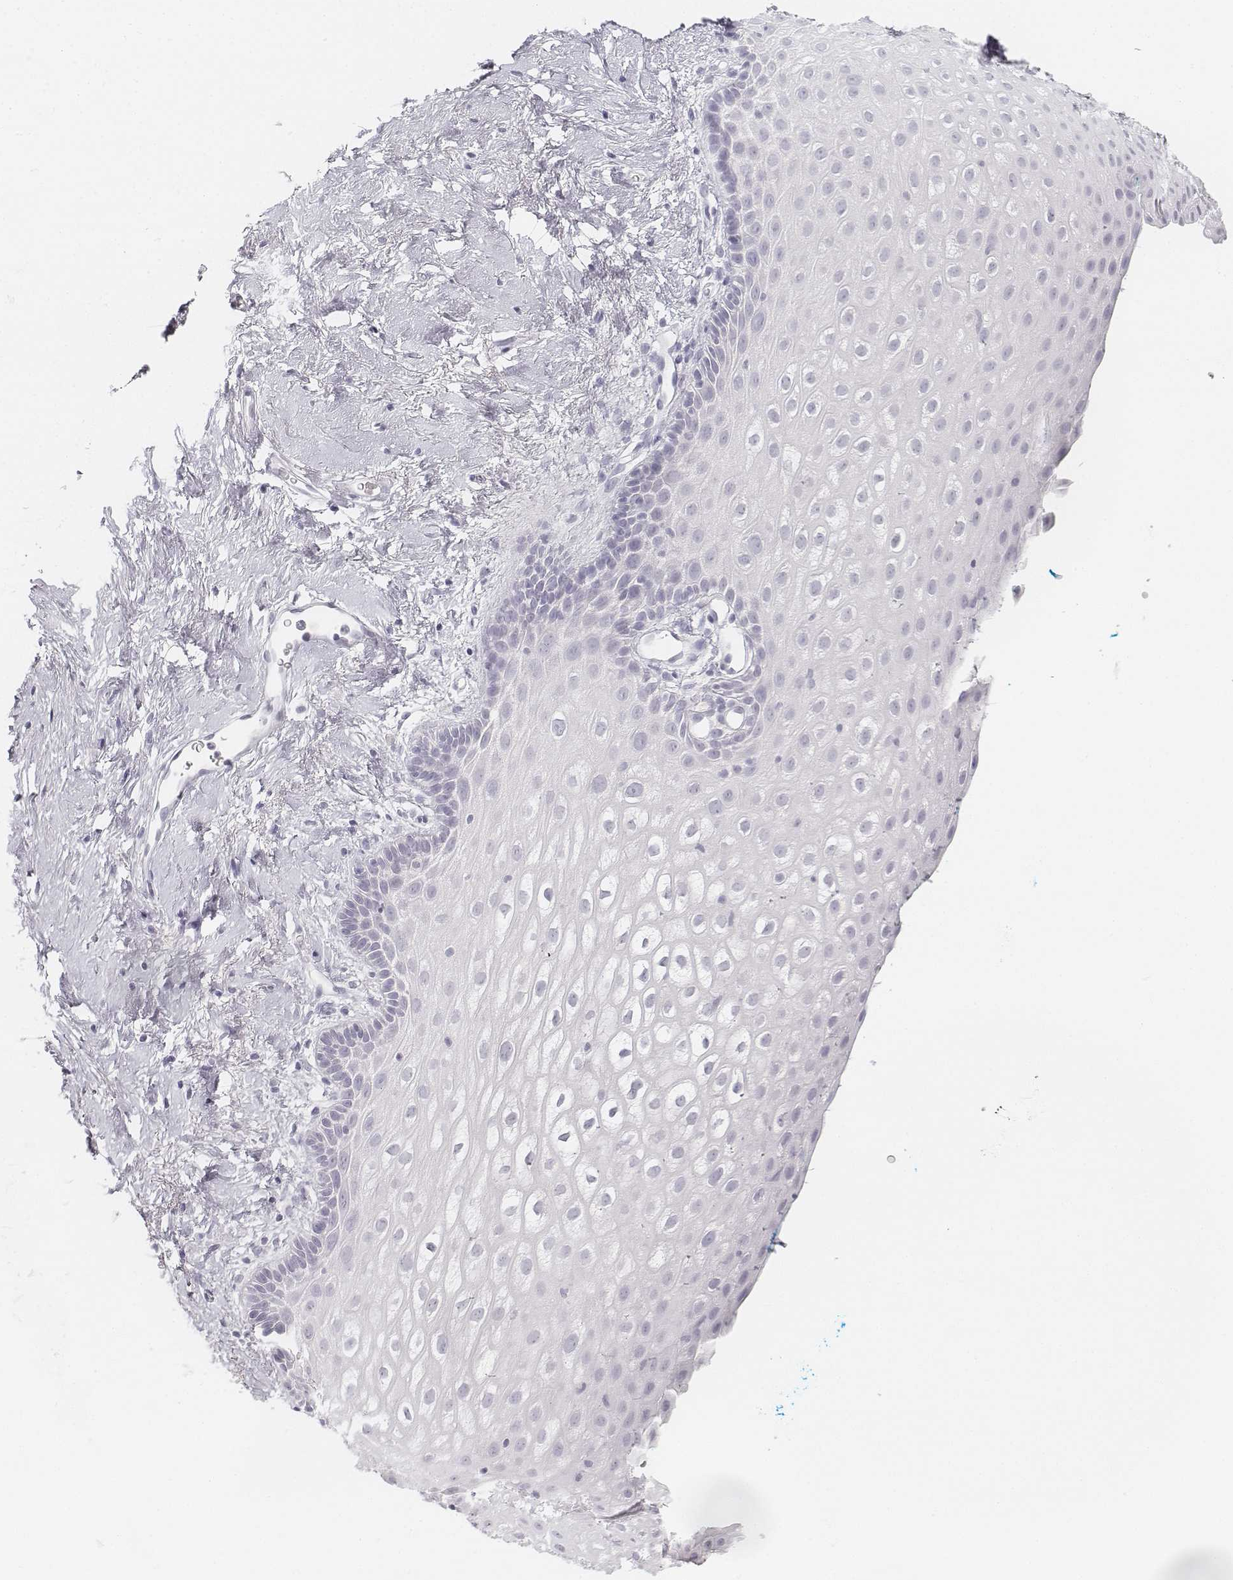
{"staining": {"intensity": "negative", "quantity": "none", "location": "none"}, "tissue": "vagina", "cell_type": "Squamous epithelial cells", "image_type": "normal", "snomed": [{"axis": "morphology", "description": "Normal tissue, NOS"}, {"axis": "morphology", "description": "Adenocarcinoma, NOS"}, {"axis": "topography", "description": "Rectum"}, {"axis": "topography", "description": "Vagina"}, {"axis": "topography", "description": "Peripheral nerve tissue"}], "caption": "This is an immunohistochemistry (IHC) micrograph of normal vagina. There is no staining in squamous epithelial cells.", "gene": "KRT25", "patient": {"sex": "female", "age": 71}}